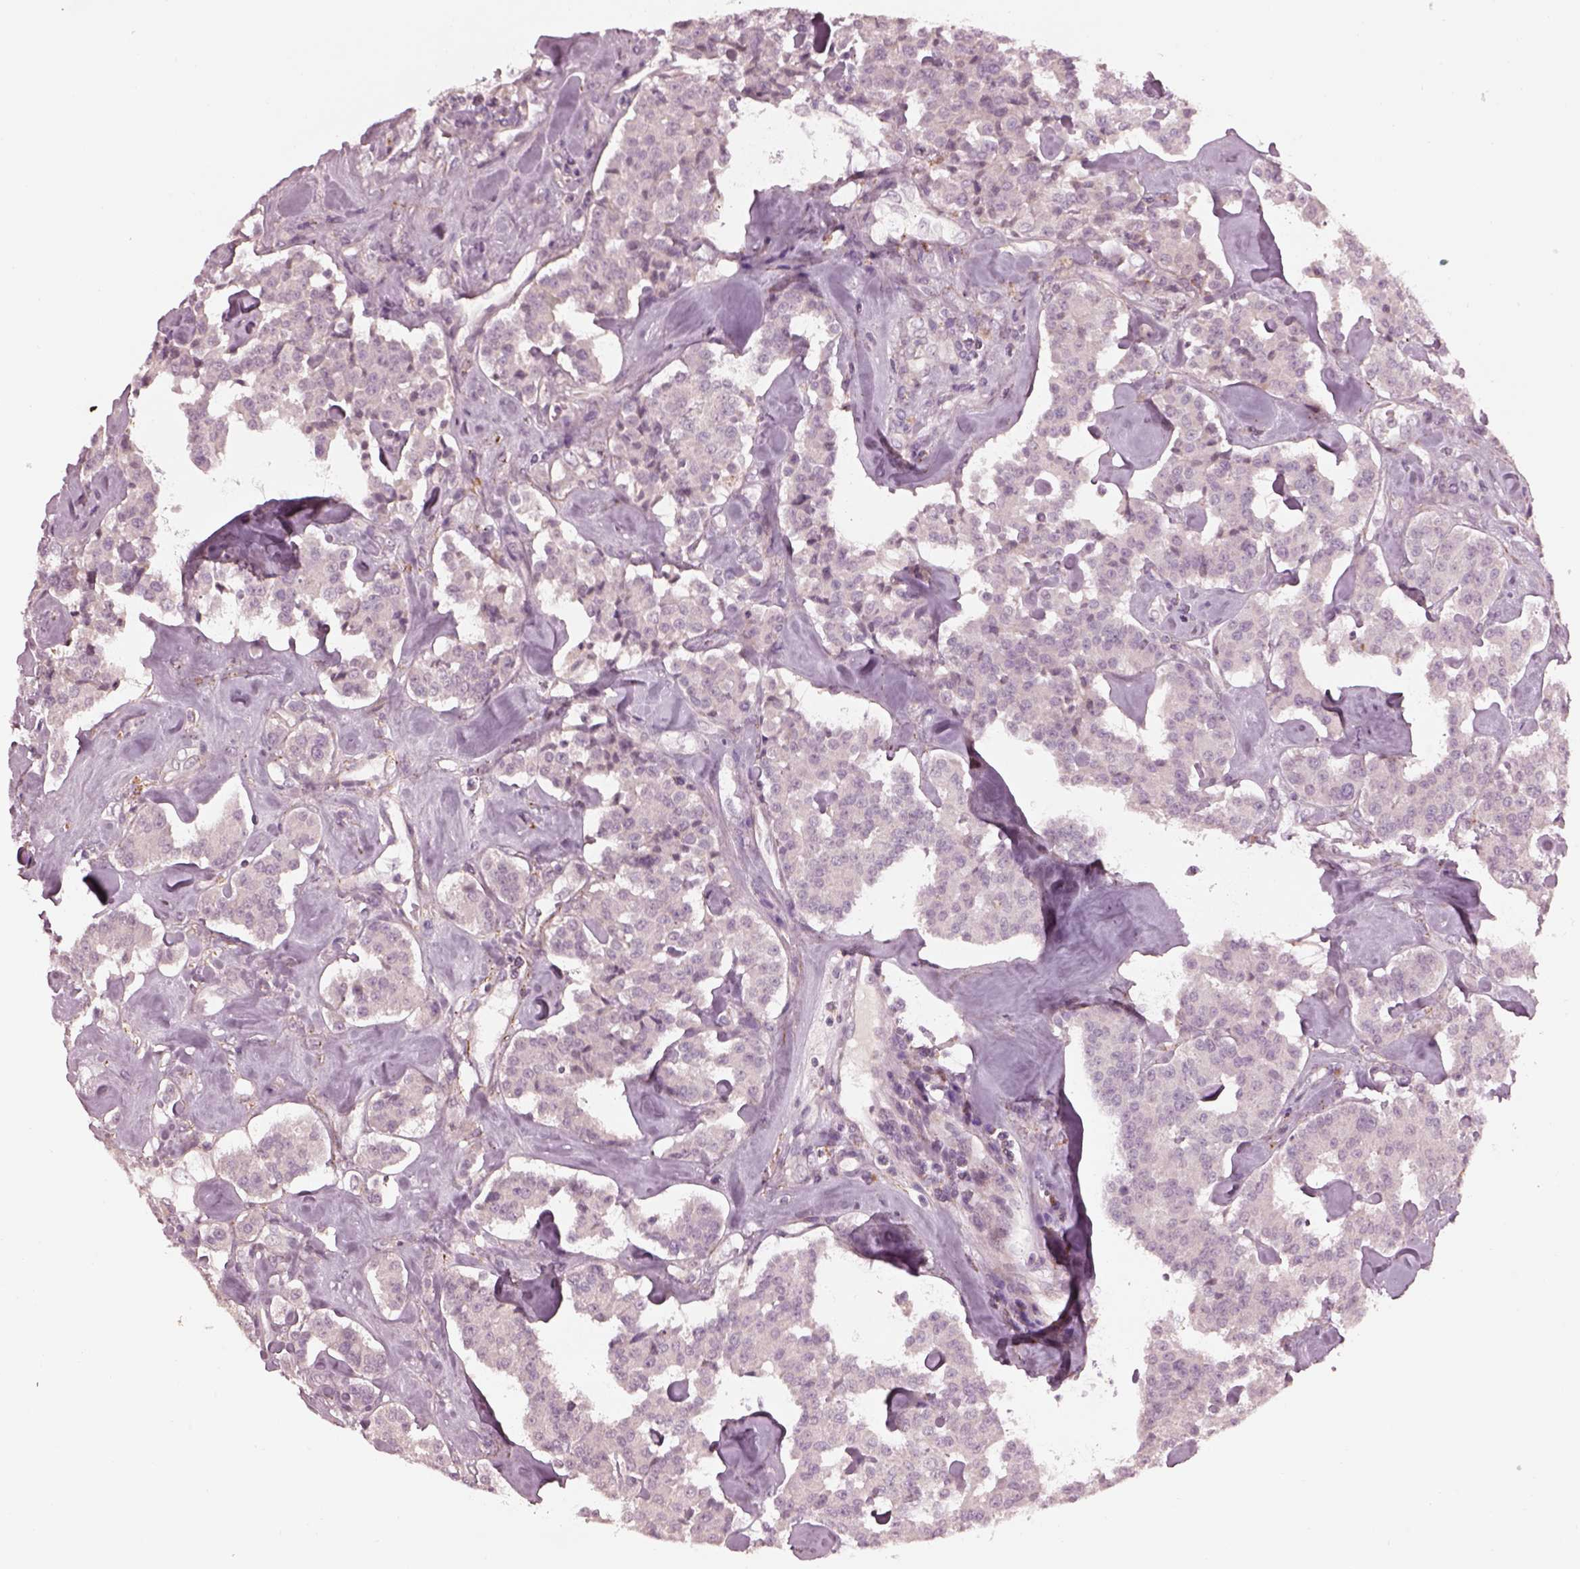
{"staining": {"intensity": "negative", "quantity": "none", "location": "none"}, "tissue": "carcinoid", "cell_type": "Tumor cells", "image_type": "cancer", "snomed": [{"axis": "morphology", "description": "Carcinoid, malignant, NOS"}, {"axis": "topography", "description": "Pancreas"}], "caption": "DAB immunohistochemical staining of human carcinoid reveals no significant expression in tumor cells.", "gene": "EFEMP1", "patient": {"sex": "male", "age": 41}}